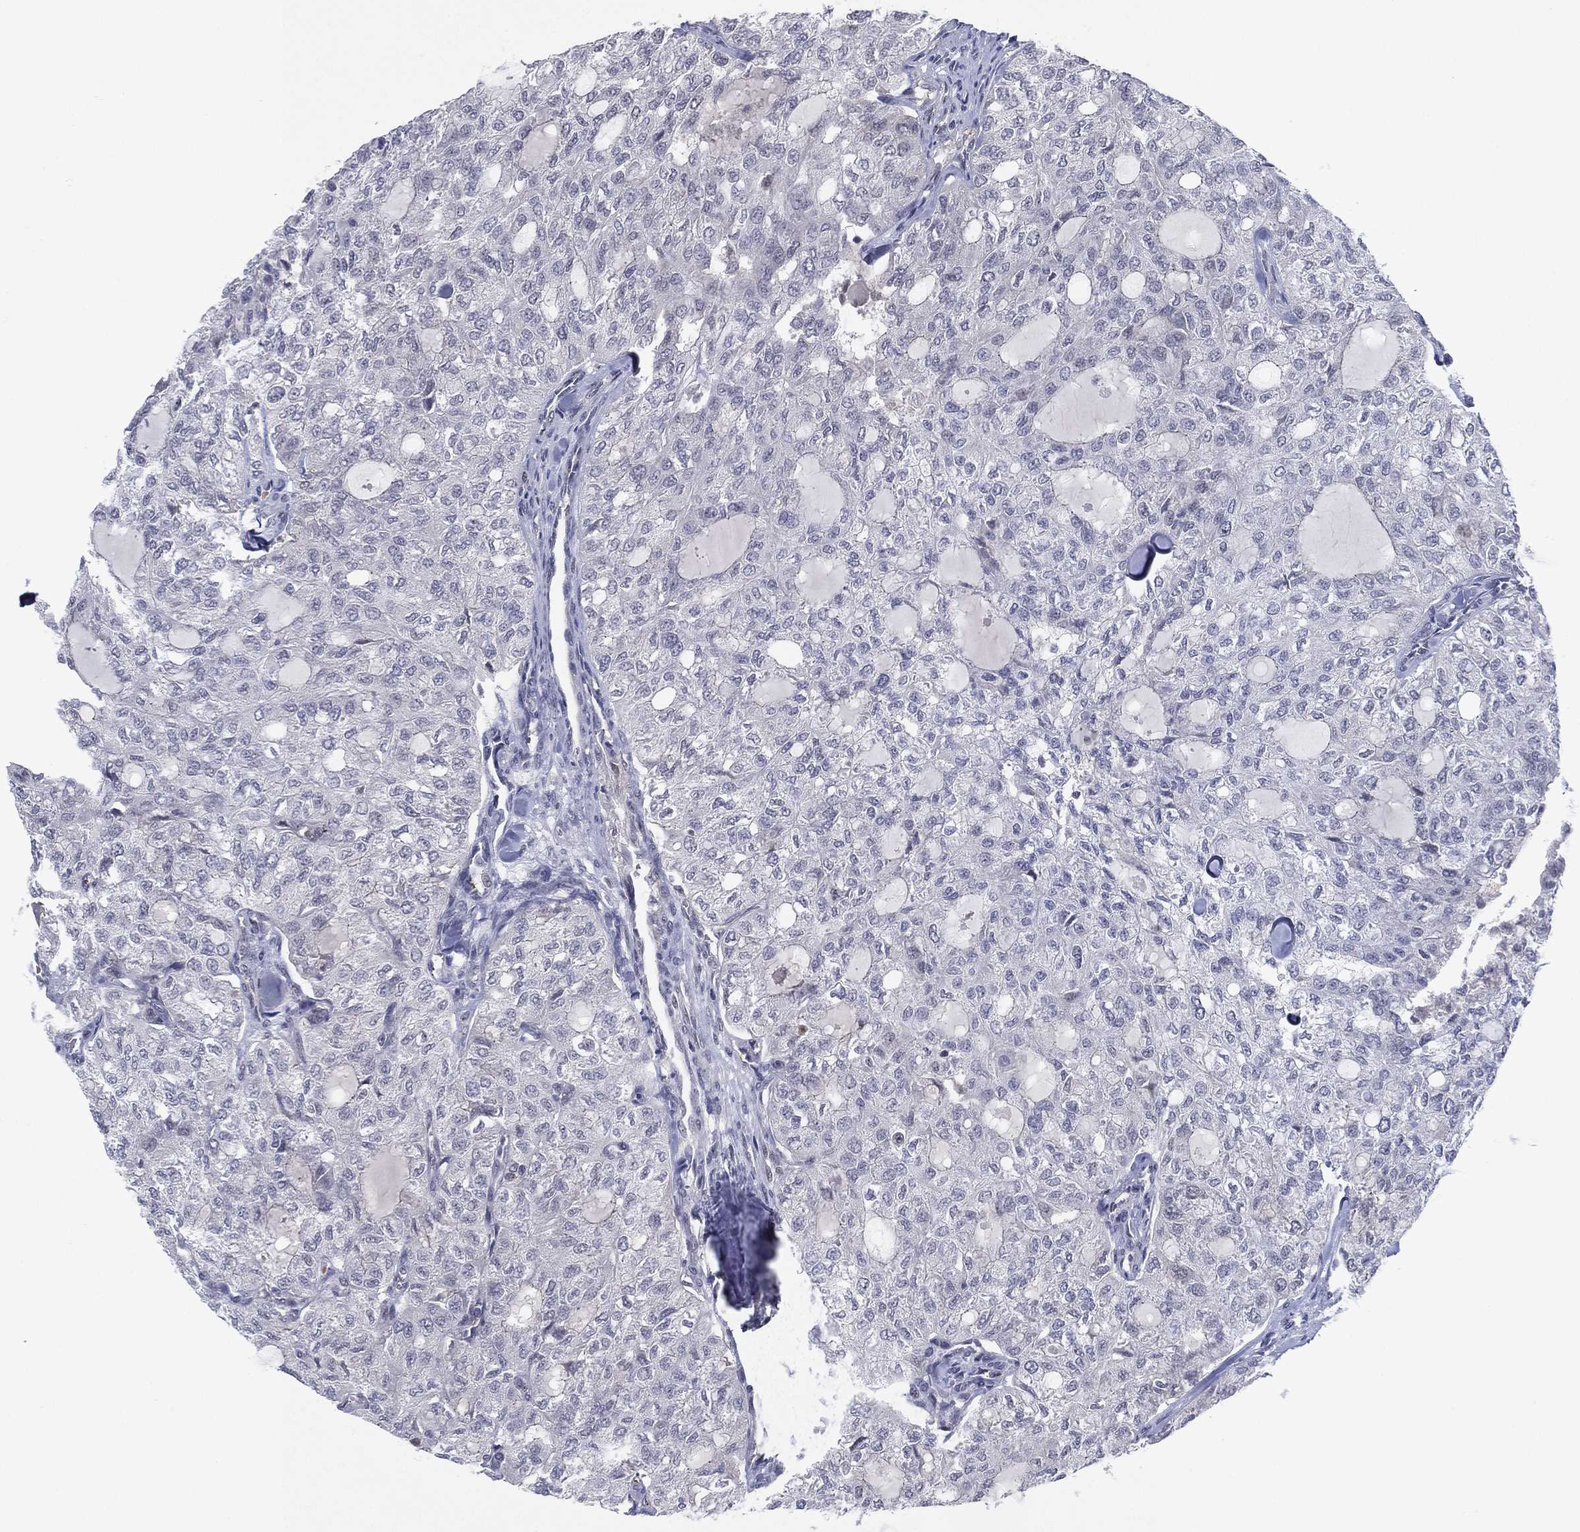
{"staining": {"intensity": "negative", "quantity": "none", "location": "none"}, "tissue": "thyroid cancer", "cell_type": "Tumor cells", "image_type": "cancer", "snomed": [{"axis": "morphology", "description": "Follicular adenoma carcinoma, NOS"}, {"axis": "topography", "description": "Thyroid gland"}], "caption": "Immunohistochemistry photomicrograph of thyroid cancer (follicular adenoma carcinoma) stained for a protein (brown), which demonstrates no positivity in tumor cells.", "gene": "DGCR8", "patient": {"sex": "male", "age": 75}}